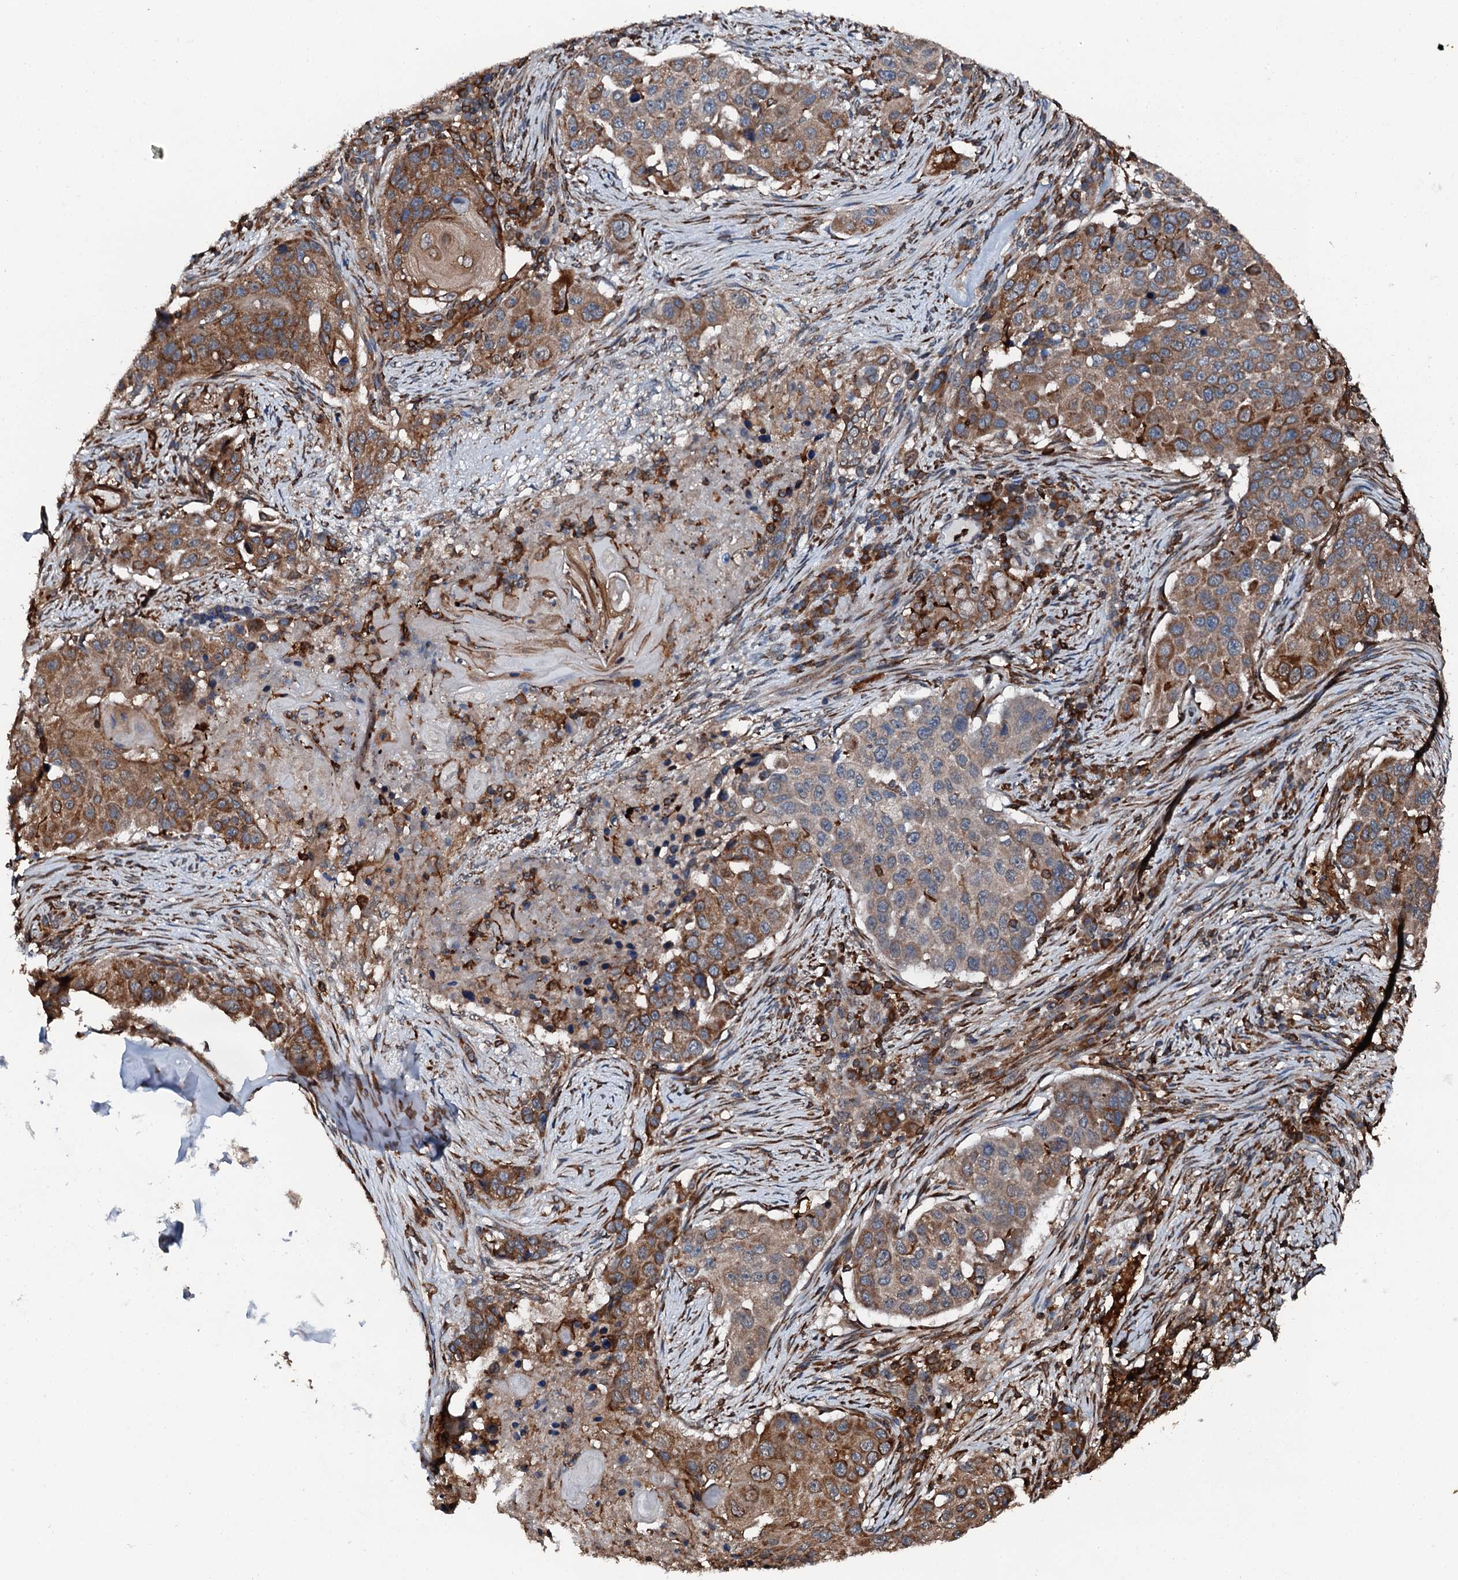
{"staining": {"intensity": "moderate", "quantity": ">75%", "location": "cytoplasmic/membranous"}, "tissue": "lung cancer", "cell_type": "Tumor cells", "image_type": "cancer", "snomed": [{"axis": "morphology", "description": "Squamous cell carcinoma, NOS"}, {"axis": "topography", "description": "Lung"}], "caption": "A photomicrograph showing moderate cytoplasmic/membranous positivity in about >75% of tumor cells in lung cancer (squamous cell carcinoma), as visualized by brown immunohistochemical staining.", "gene": "EDC4", "patient": {"sex": "female", "age": 63}}